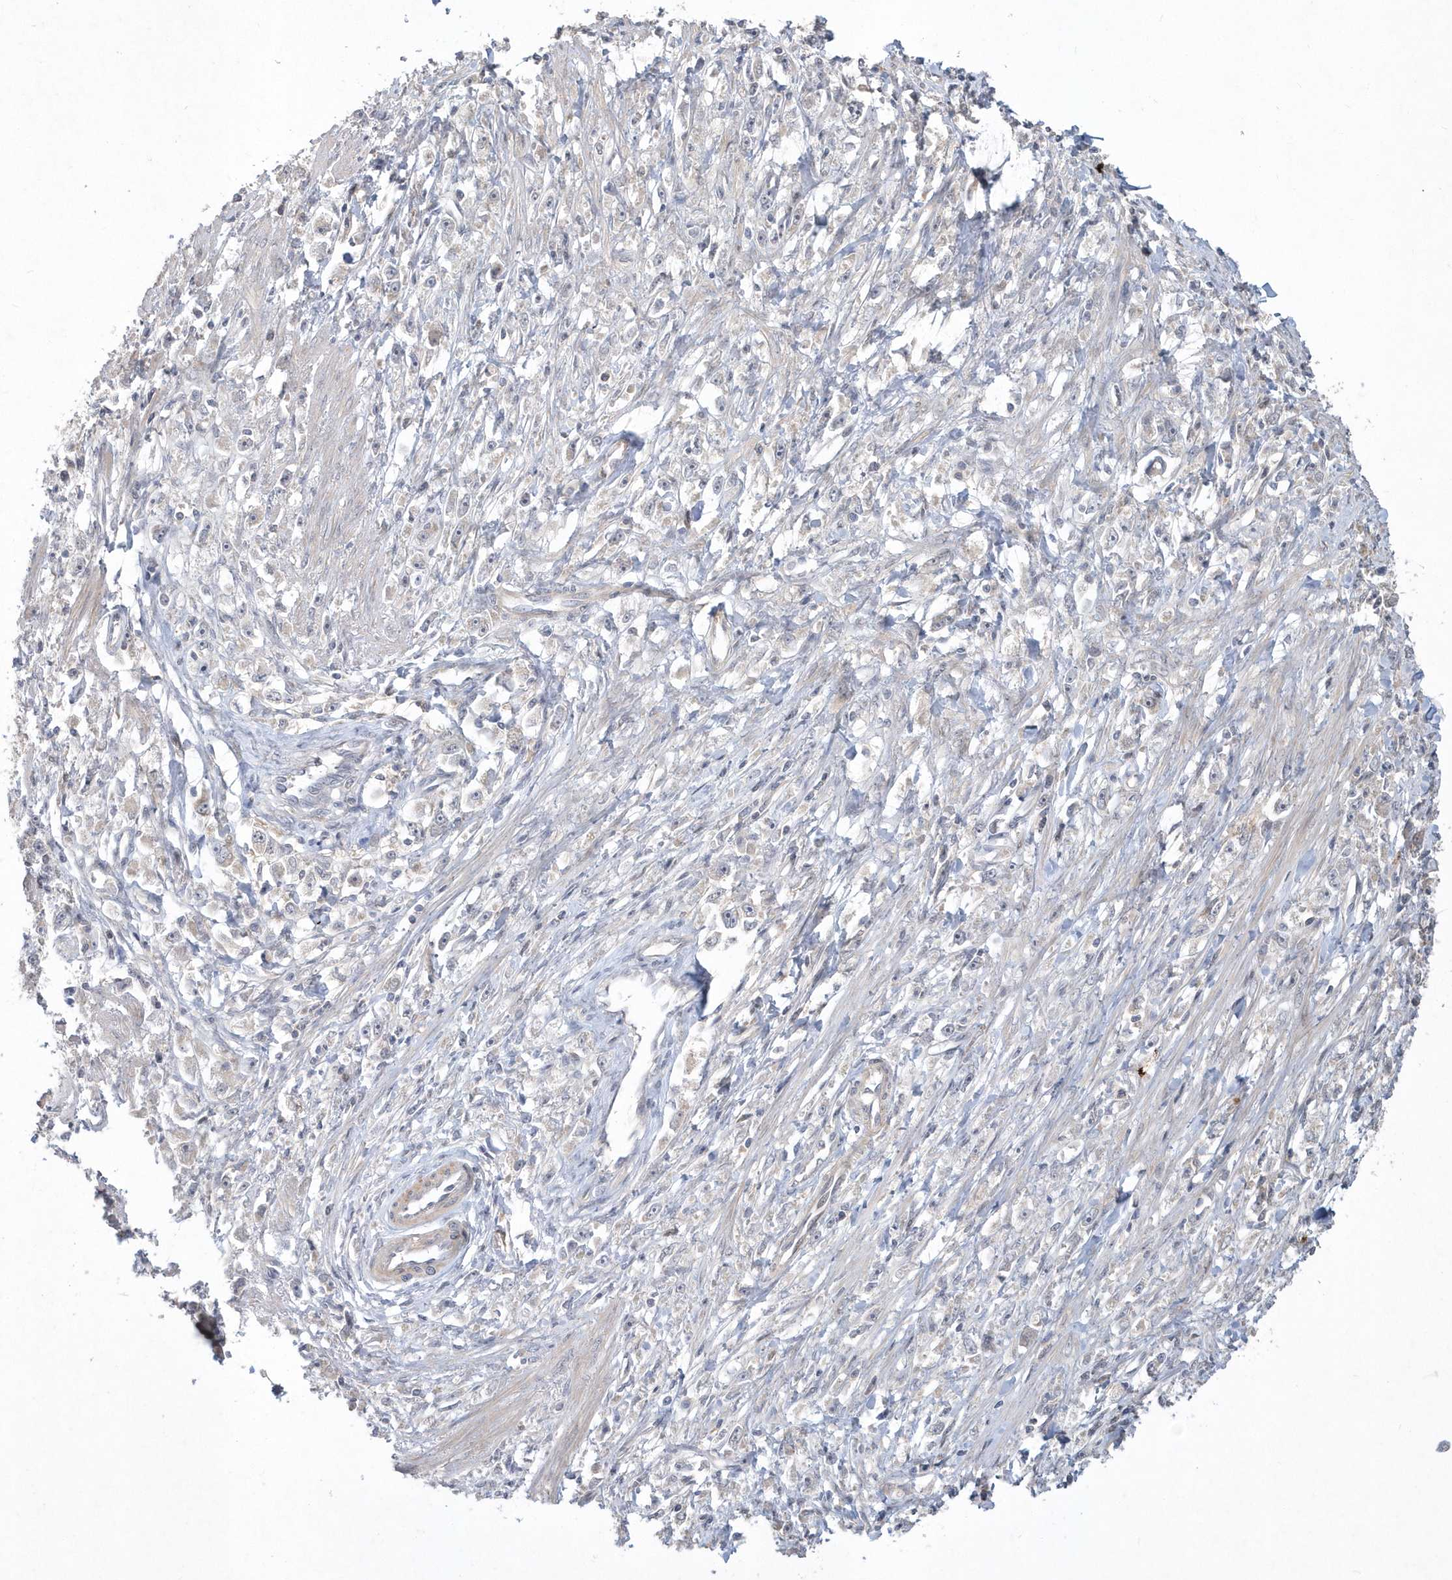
{"staining": {"intensity": "negative", "quantity": "none", "location": "none"}, "tissue": "stomach cancer", "cell_type": "Tumor cells", "image_type": "cancer", "snomed": [{"axis": "morphology", "description": "Adenocarcinoma, NOS"}, {"axis": "topography", "description": "Stomach"}], "caption": "Tumor cells show no significant expression in adenocarcinoma (stomach).", "gene": "TSPEAR", "patient": {"sex": "female", "age": 59}}